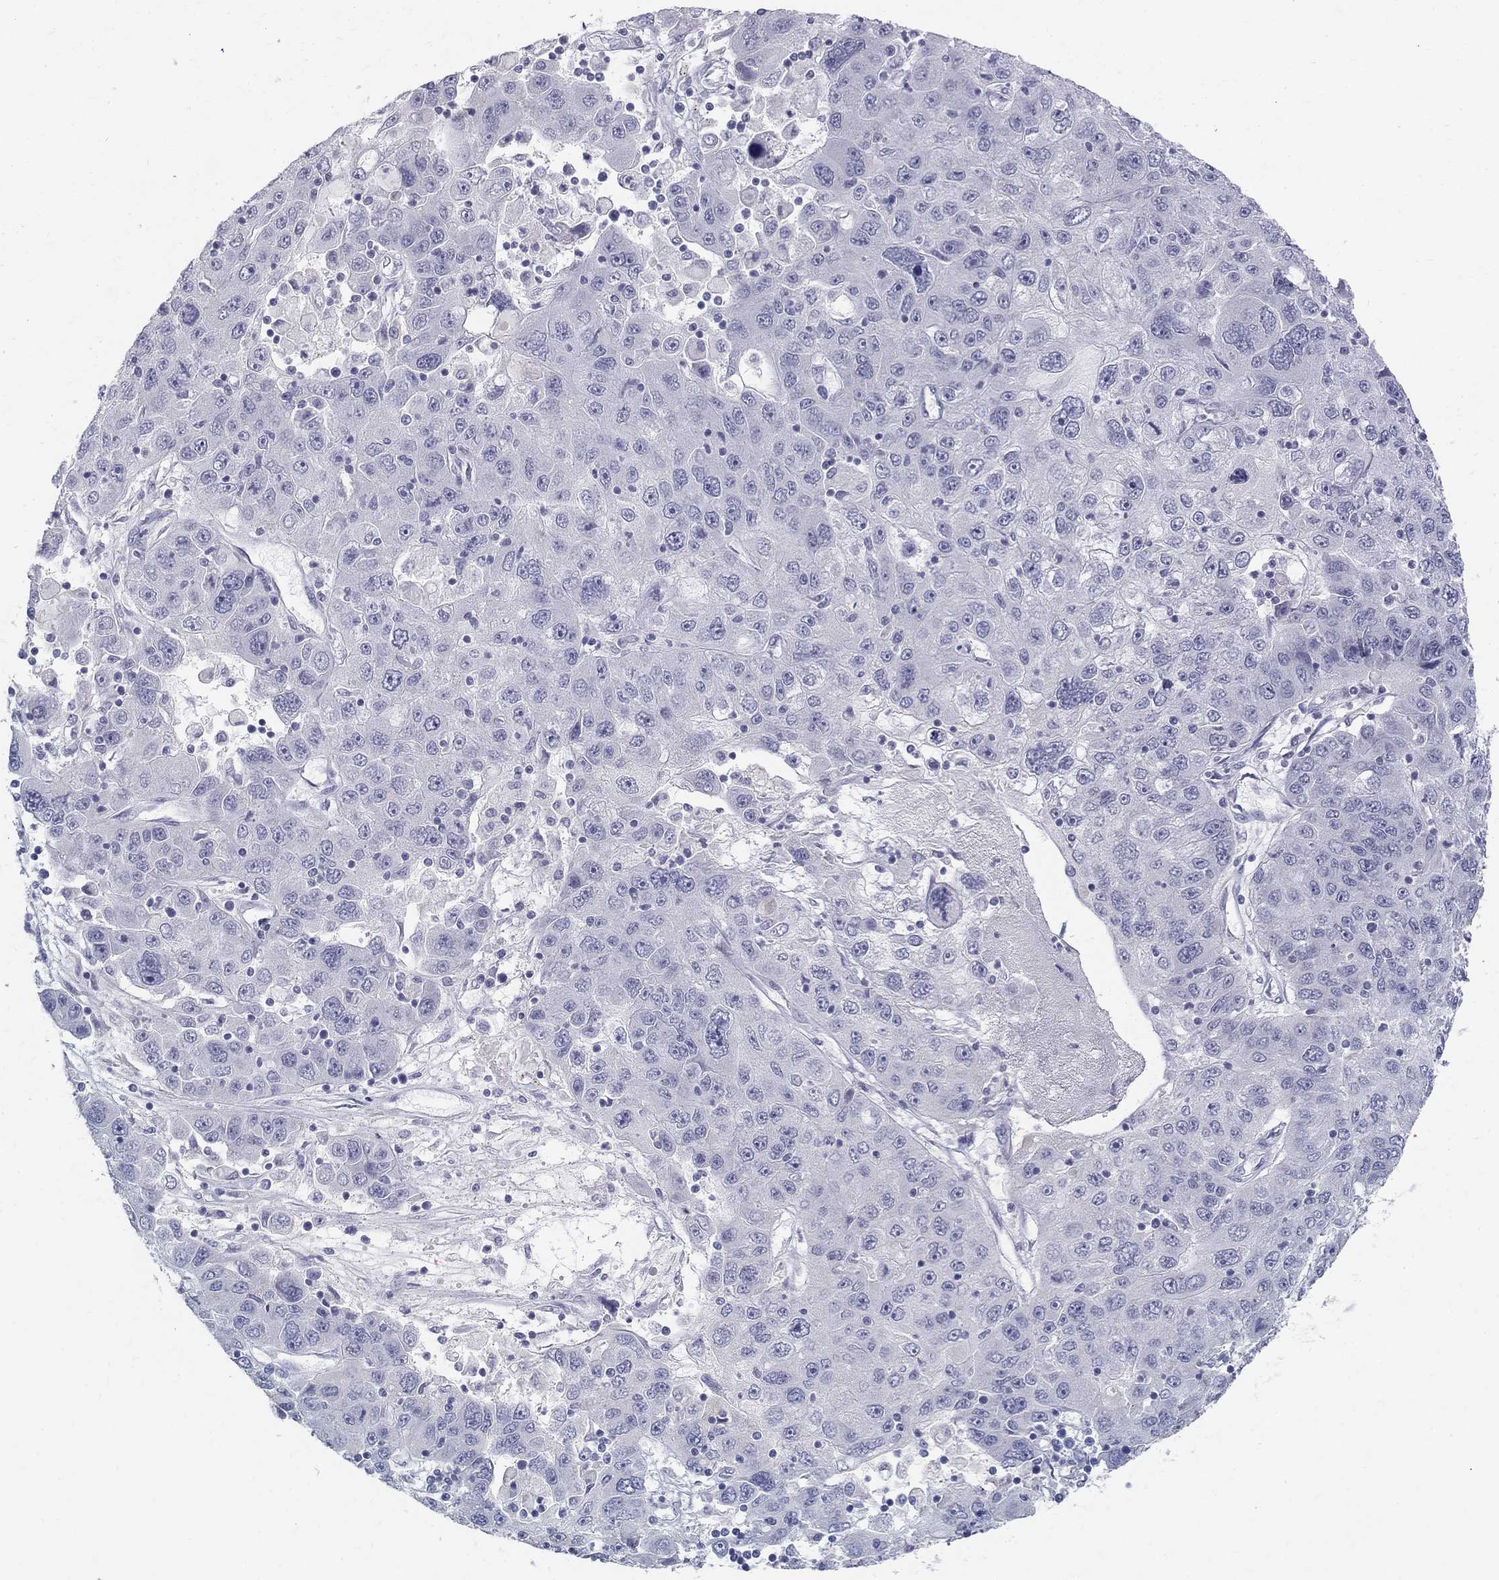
{"staining": {"intensity": "negative", "quantity": "none", "location": "none"}, "tissue": "stomach cancer", "cell_type": "Tumor cells", "image_type": "cancer", "snomed": [{"axis": "morphology", "description": "Adenocarcinoma, NOS"}, {"axis": "topography", "description": "Stomach"}], "caption": "DAB immunohistochemical staining of adenocarcinoma (stomach) shows no significant positivity in tumor cells.", "gene": "MAGEB6", "patient": {"sex": "male", "age": 56}}